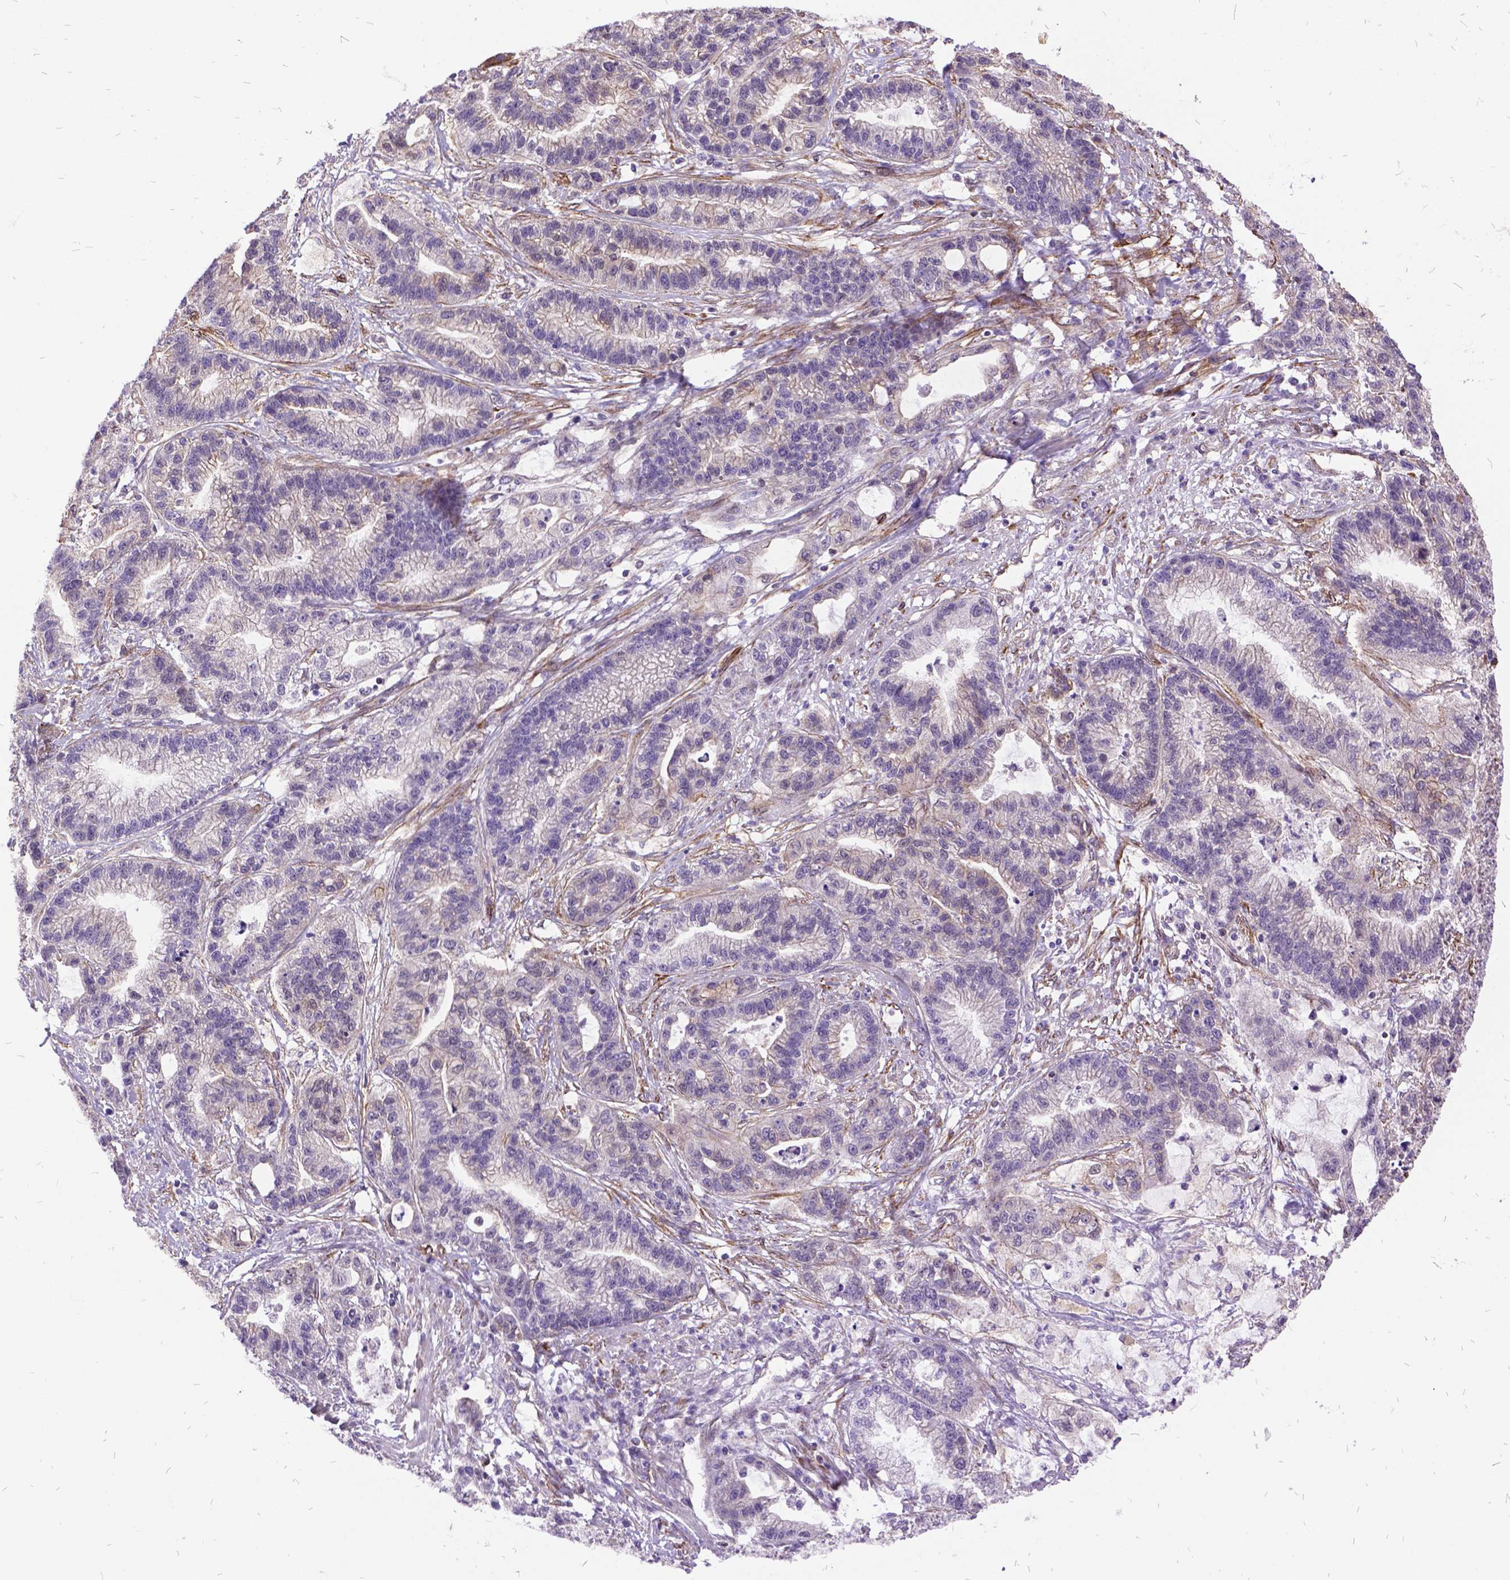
{"staining": {"intensity": "negative", "quantity": "none", "location": "none"}, "tissue": "stomach cancer", "cell_type": "Tumor cells", "image_type": "cancer", "snomed": [{"axis": "morphology", "description": "Adenocarcinoma, NOS"}, {"axis": "topography", "description": "Stomach"}], "caption": "Tumor cells are negative for brown protein staining in stomach cancer. Nuclei are stained in blue.", "gene": "GRB7", "patient": {"sex": "male", "age": 83}}